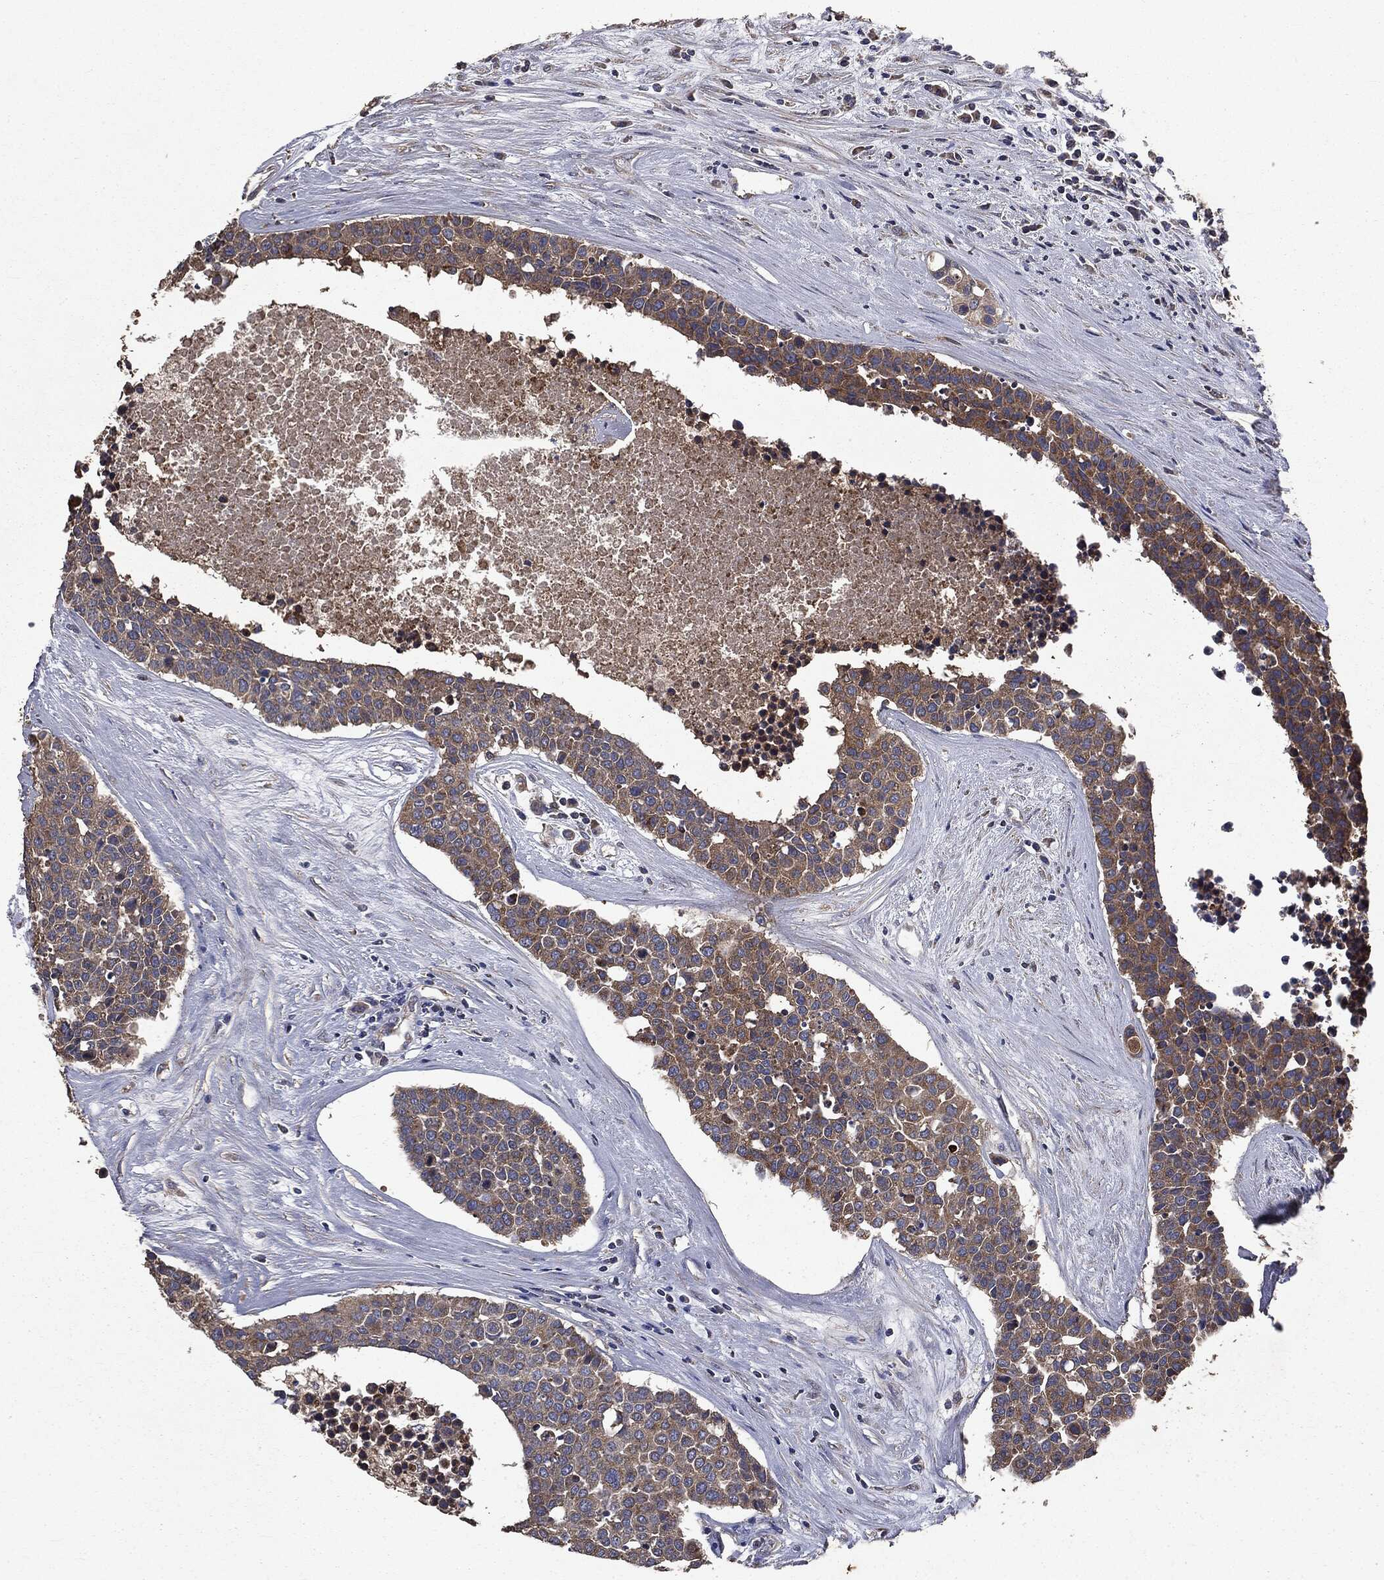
{"staining": {"intensity": "strong", "quantity": ">75%", "location": "cytoplasmic/membranous"}, "tissue": "carcinoid", "cell_type": "Tumor cells", "image_type": "cancer", "snomed": [{"axis": "morphology", "description": "Carcinoid, malignant, NOS"}, {"axis": "topography", "description": "Colon"}], "caption": "Carcinoid stained for a protein exhibits strong cytoplasmic/membranous positivity in tumor cells.", "gene": "MAPK6", "patient": {"sex": "male", "age": 81}}